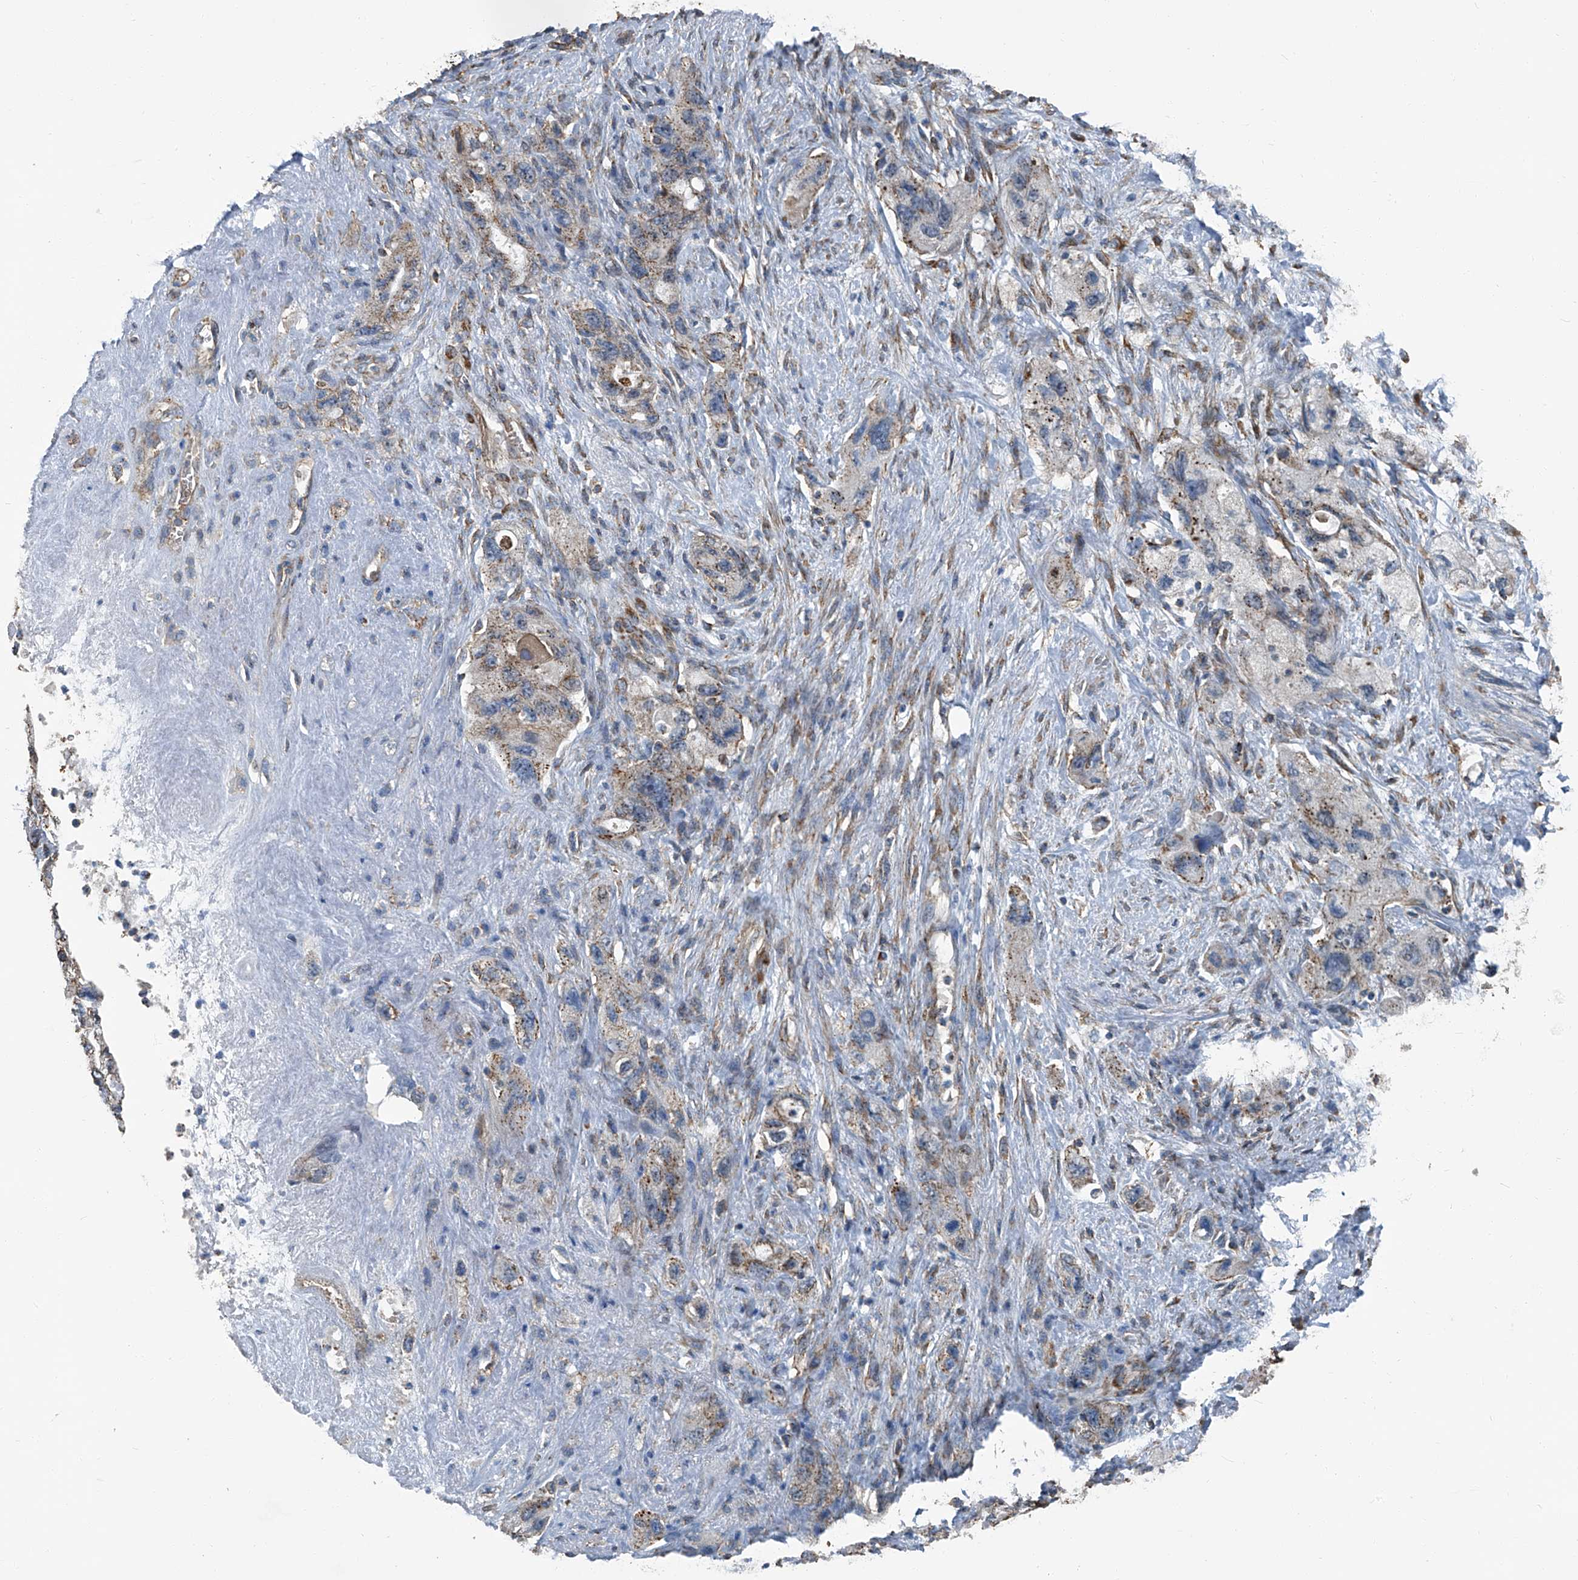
{"staining": {"intensity": "weak", "quantity": ">75%", "location": "cytoplasmic/membranous"}, "tissue": "pancreatic cancer", "cell_type": "Tumor cells", "image_type": "cancer", "snomed": [{"axis": "morphology", "description": "Adenocarcinoma, NOS"}, {"axis": "topography", "description": "Pancreas"}], "caption": "Immunohistochemistry of pancreatic cancer (adenocarcinoma) shows low levels of weak cytoplasmic/membranous expression in approximately >75% of tumor cells.", "gene": "SEPTIN7", "patient": {"sex": "female", "age": 73}}